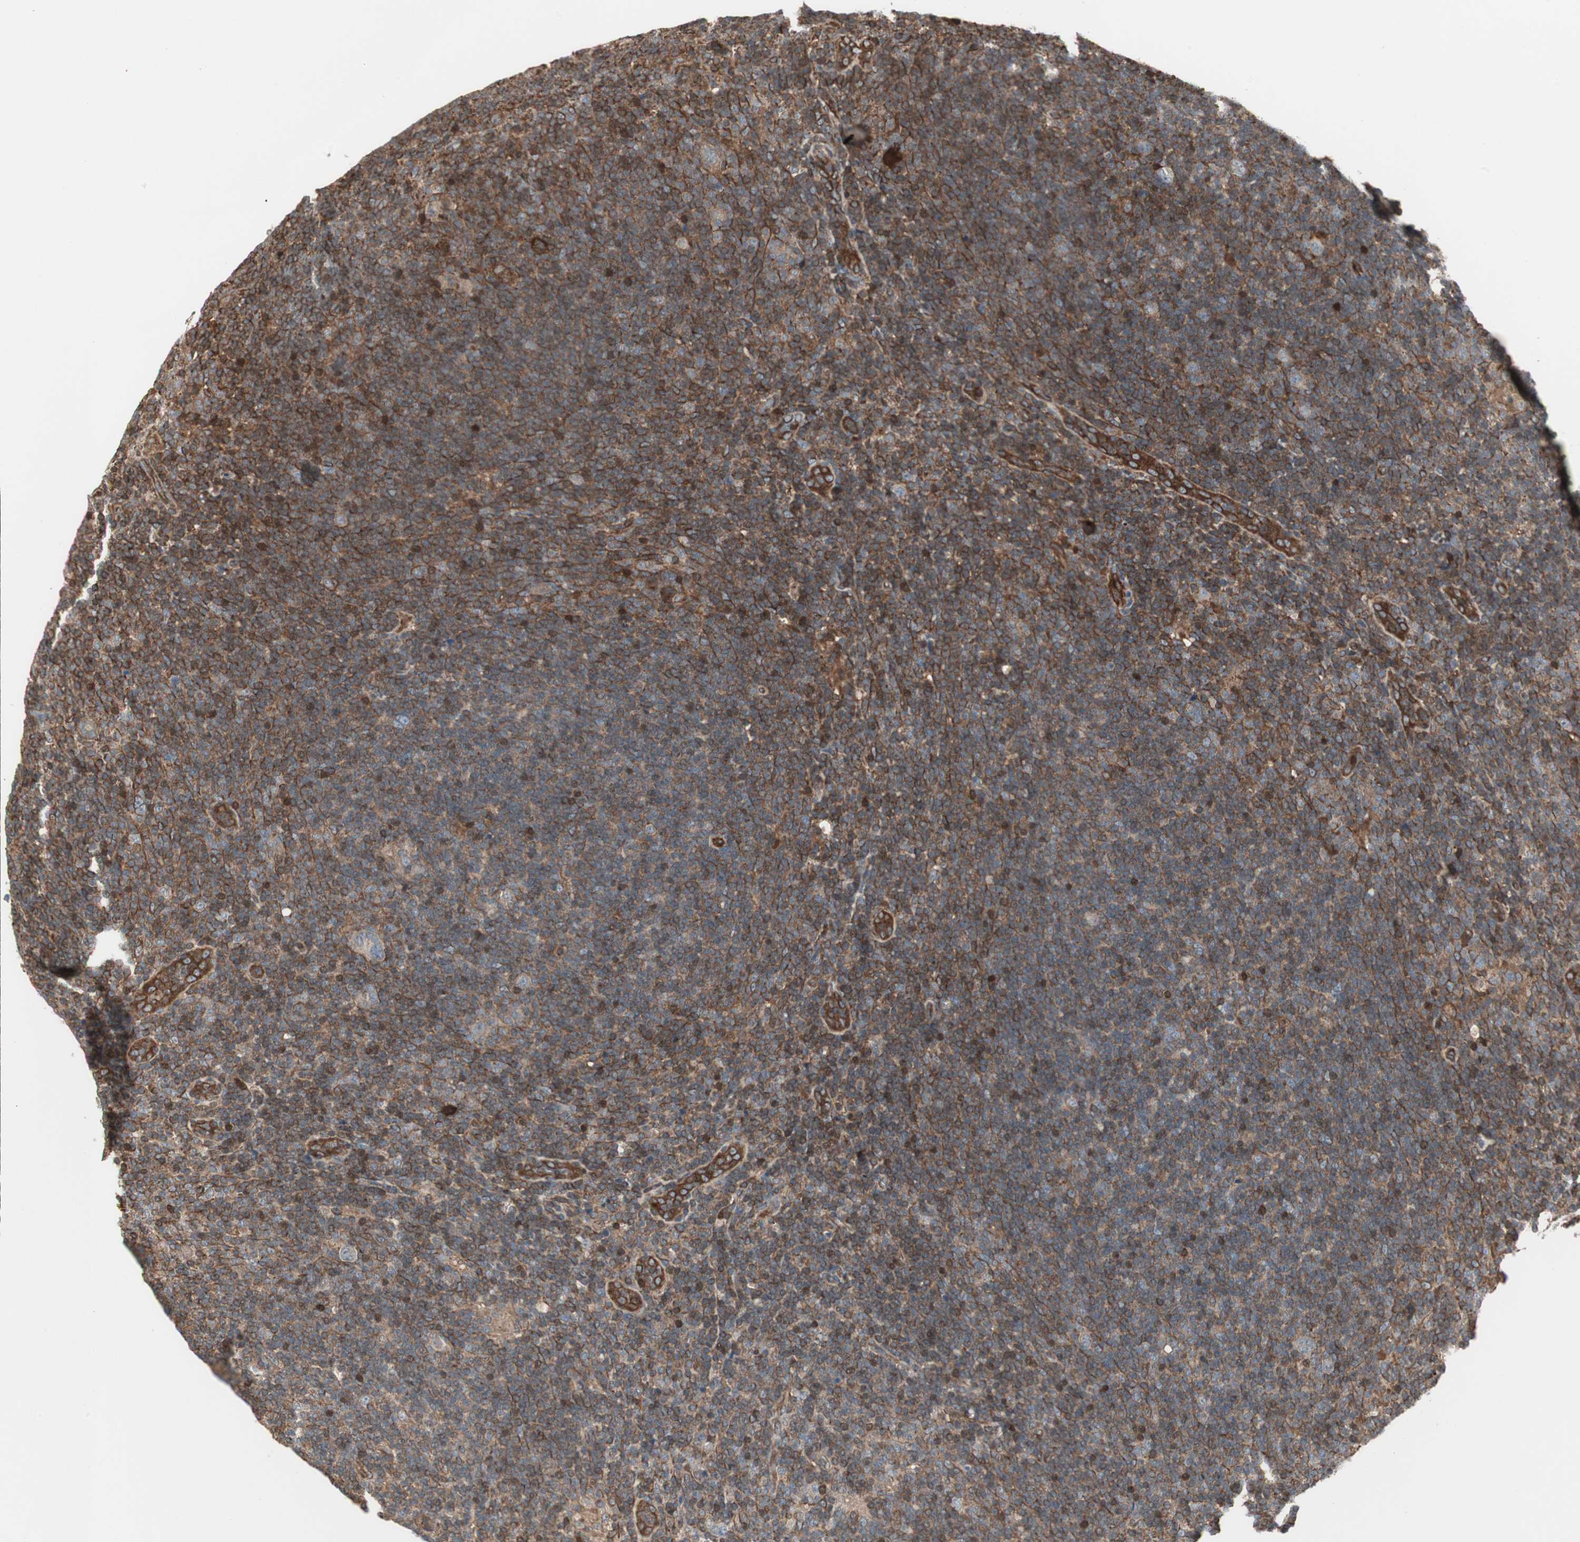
{"staining": {"intensity": "negative", "quantity": "none", "location": "none"}, "tissue": "lymphoma", "cell_type": "Tumor cells", "image_type": "cancer", "snomed": [{"axis": "morphology", "description": "Hodgkin's disease, NOS"}, {"axis": "topography", "description": "Lymph node"}], "caption": "This is an immunohistochemistry image of human lymphoma. There is no expression in tumor cells.", "gene": "MAD2L2", "patient": {"sex": "female", "age": 57}}